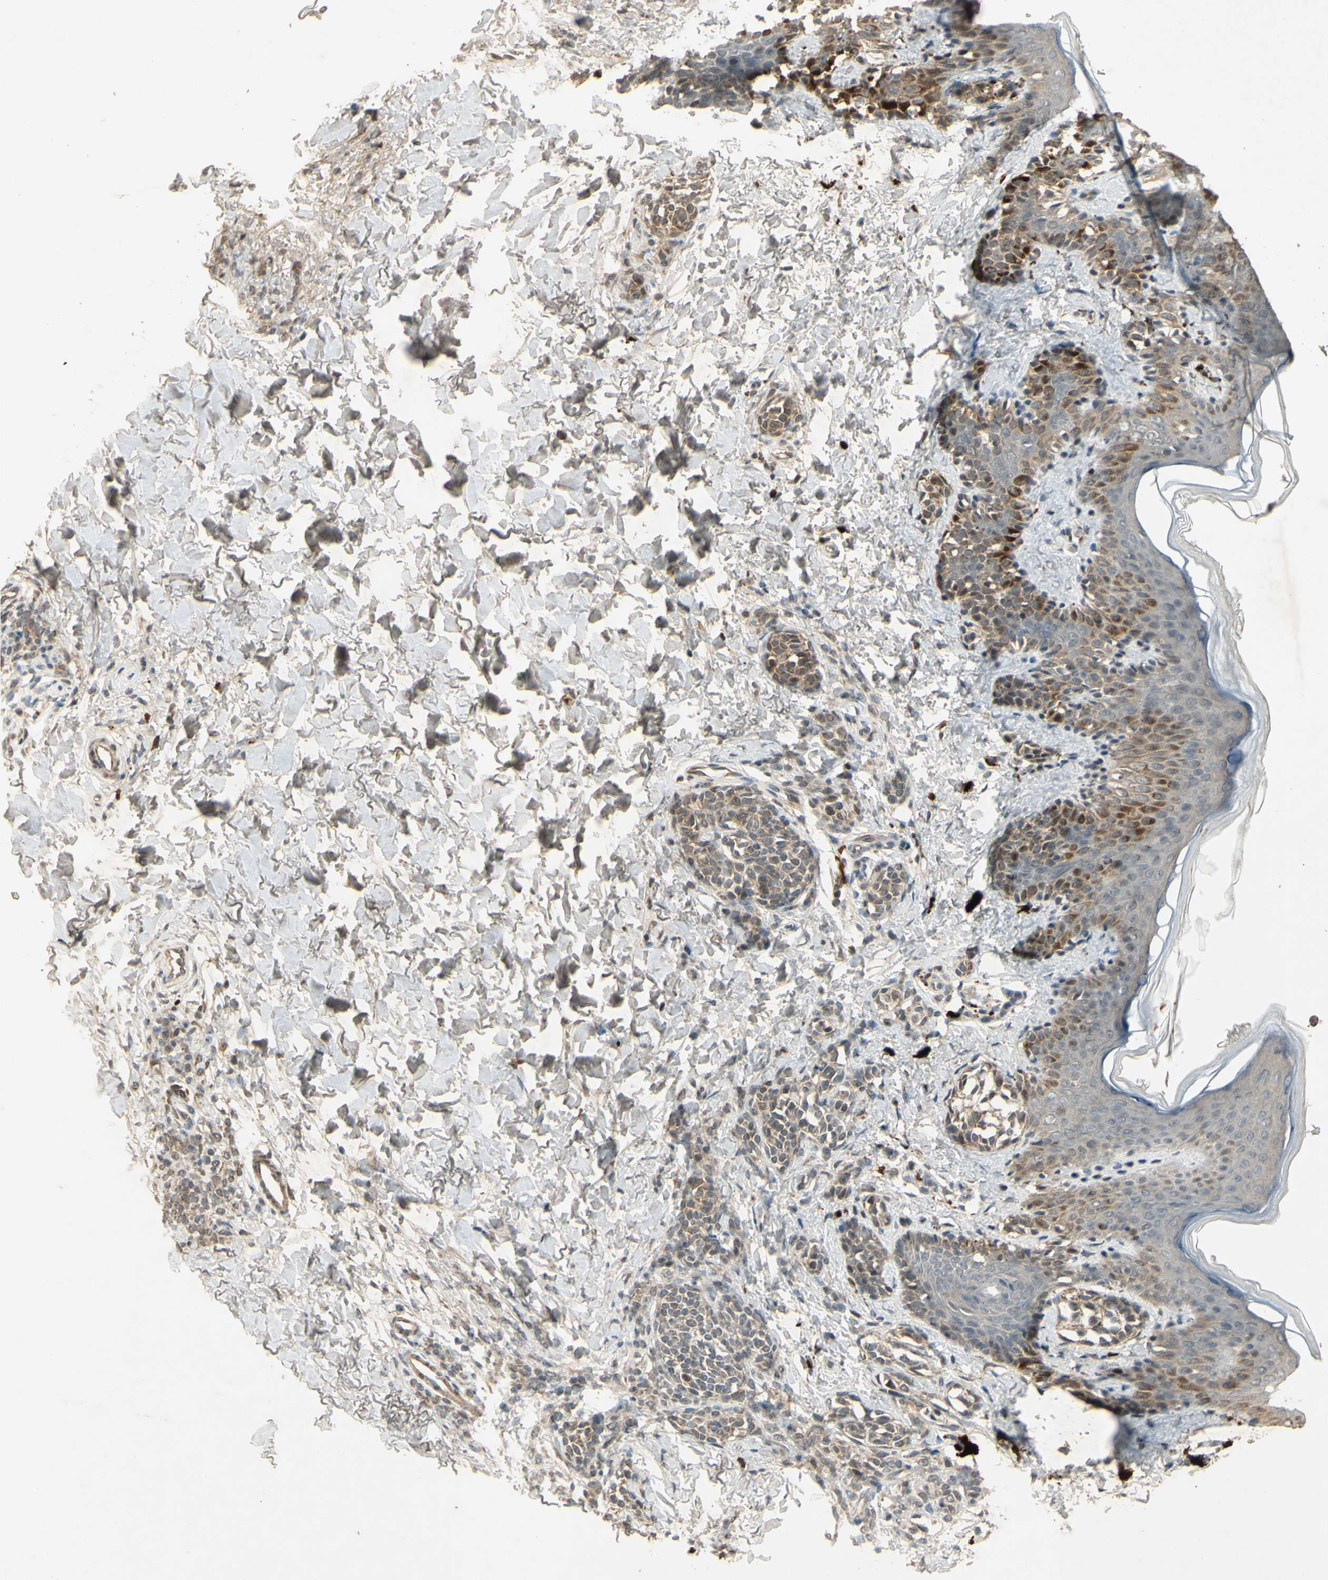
{"staining": {"intensity": "negative", "quantity": "none", "location": "none"}, "tissue": "skin", "cell_type": "Fibroblasts", "image_type": "normal", "snomed": [{"axis": "morphology", "description": "Normal tissue, NOS"}, {"axis": "topography", "description": "Skin"}], "caption": "There is no significant staining in fibroblasts of skin.", "gene": "RAD18", "patient": {"sex": "male", "age": 16}}